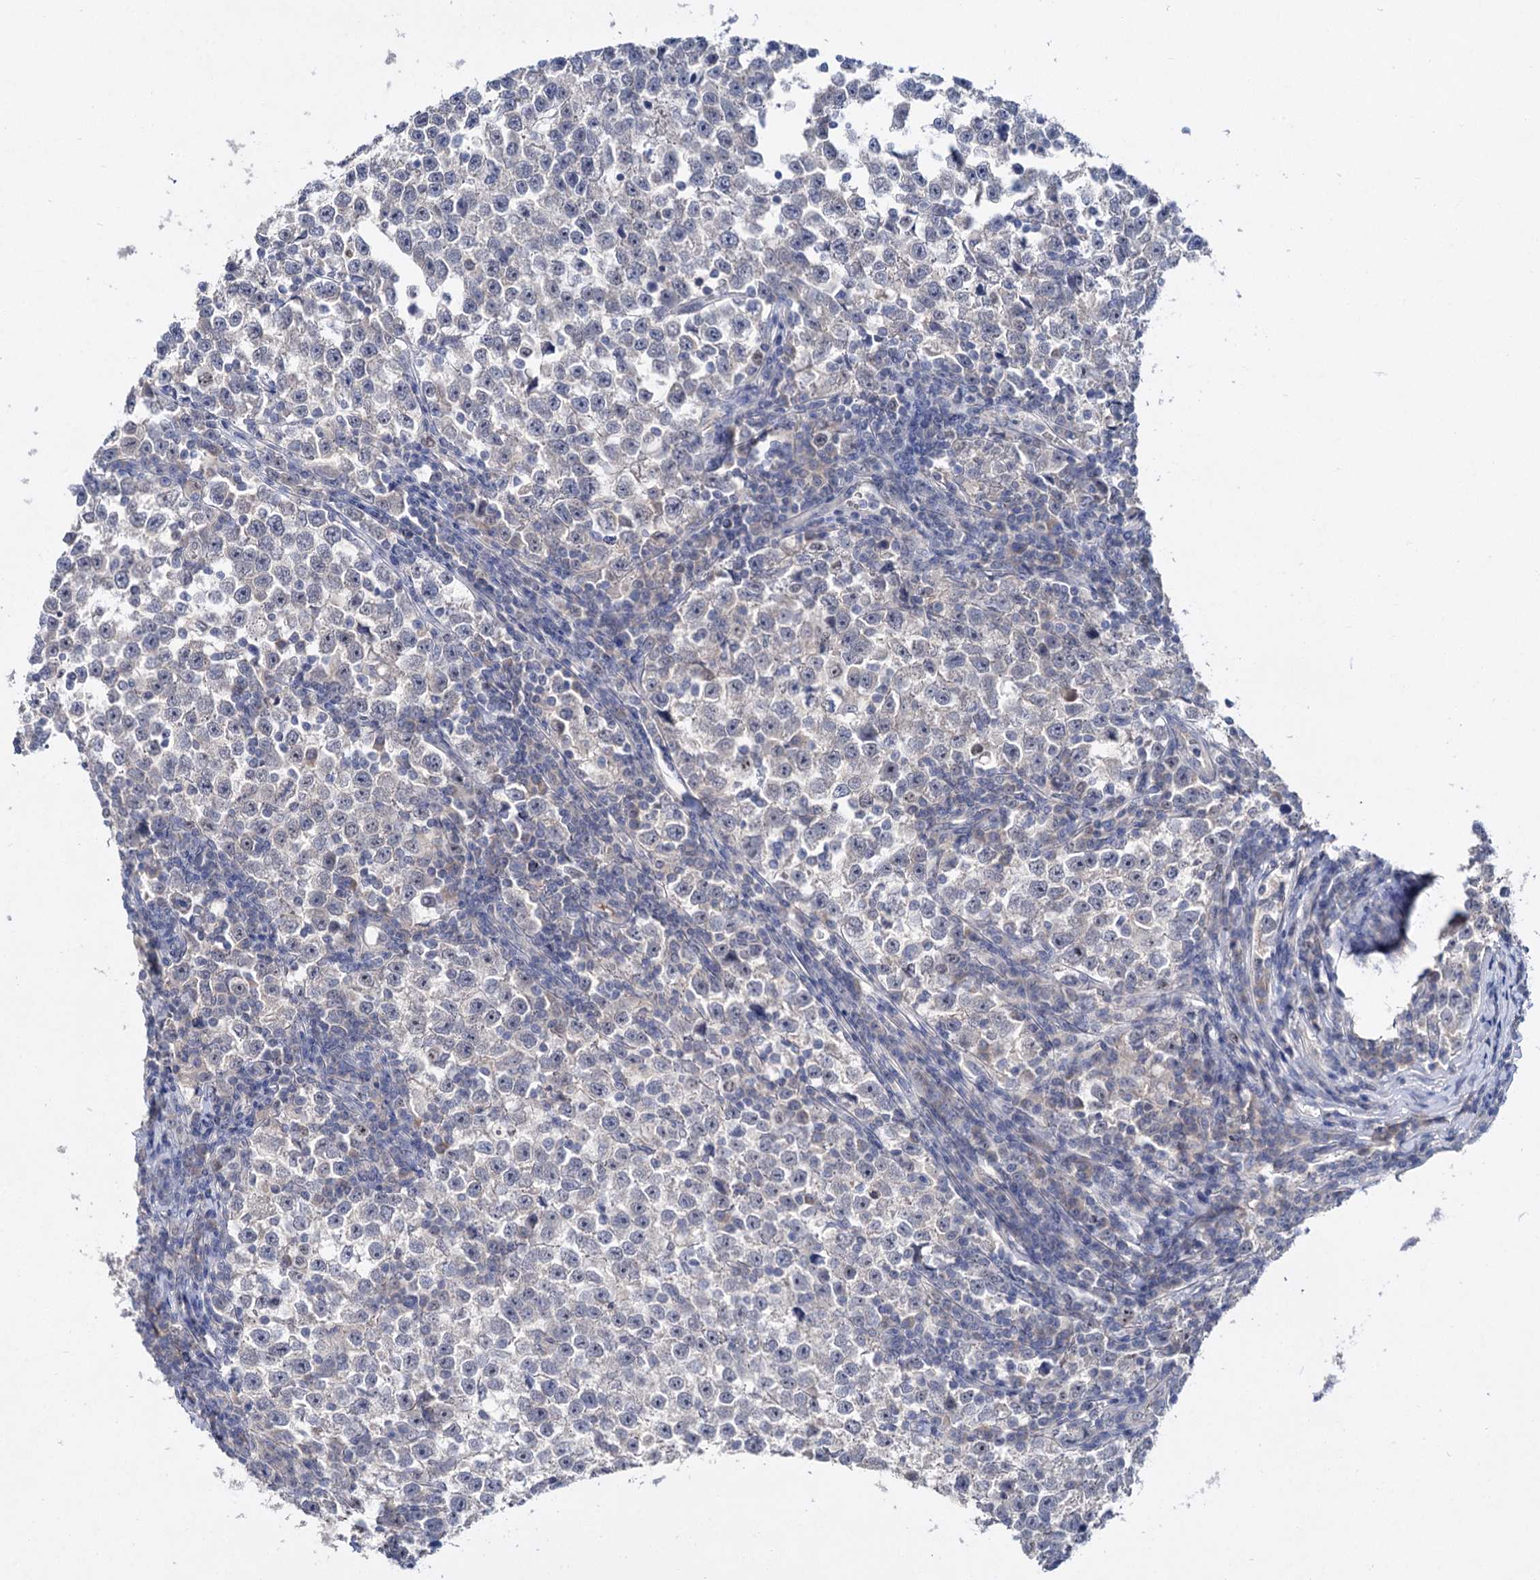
{"staining": {"intensity": "negative", "quantity": "none", "location": "none"}, "tissue": "testis cancer", "cell_type": "Tumor cells", "image_type": "cancer", "snomed": [{"axis": "morphology", "description": "Normal tissue, NOS"}, {"axis": "morphology", "description": "Seminoma, NOS"}, {"axis": "topography", "description": "Testis"}], "caption": "Immunohistochemistry (IHC) of testis cancer shows no positivity in tumor cells.", "gene": "ATP4A", "patient": {"sex": "male", "age": 43}}